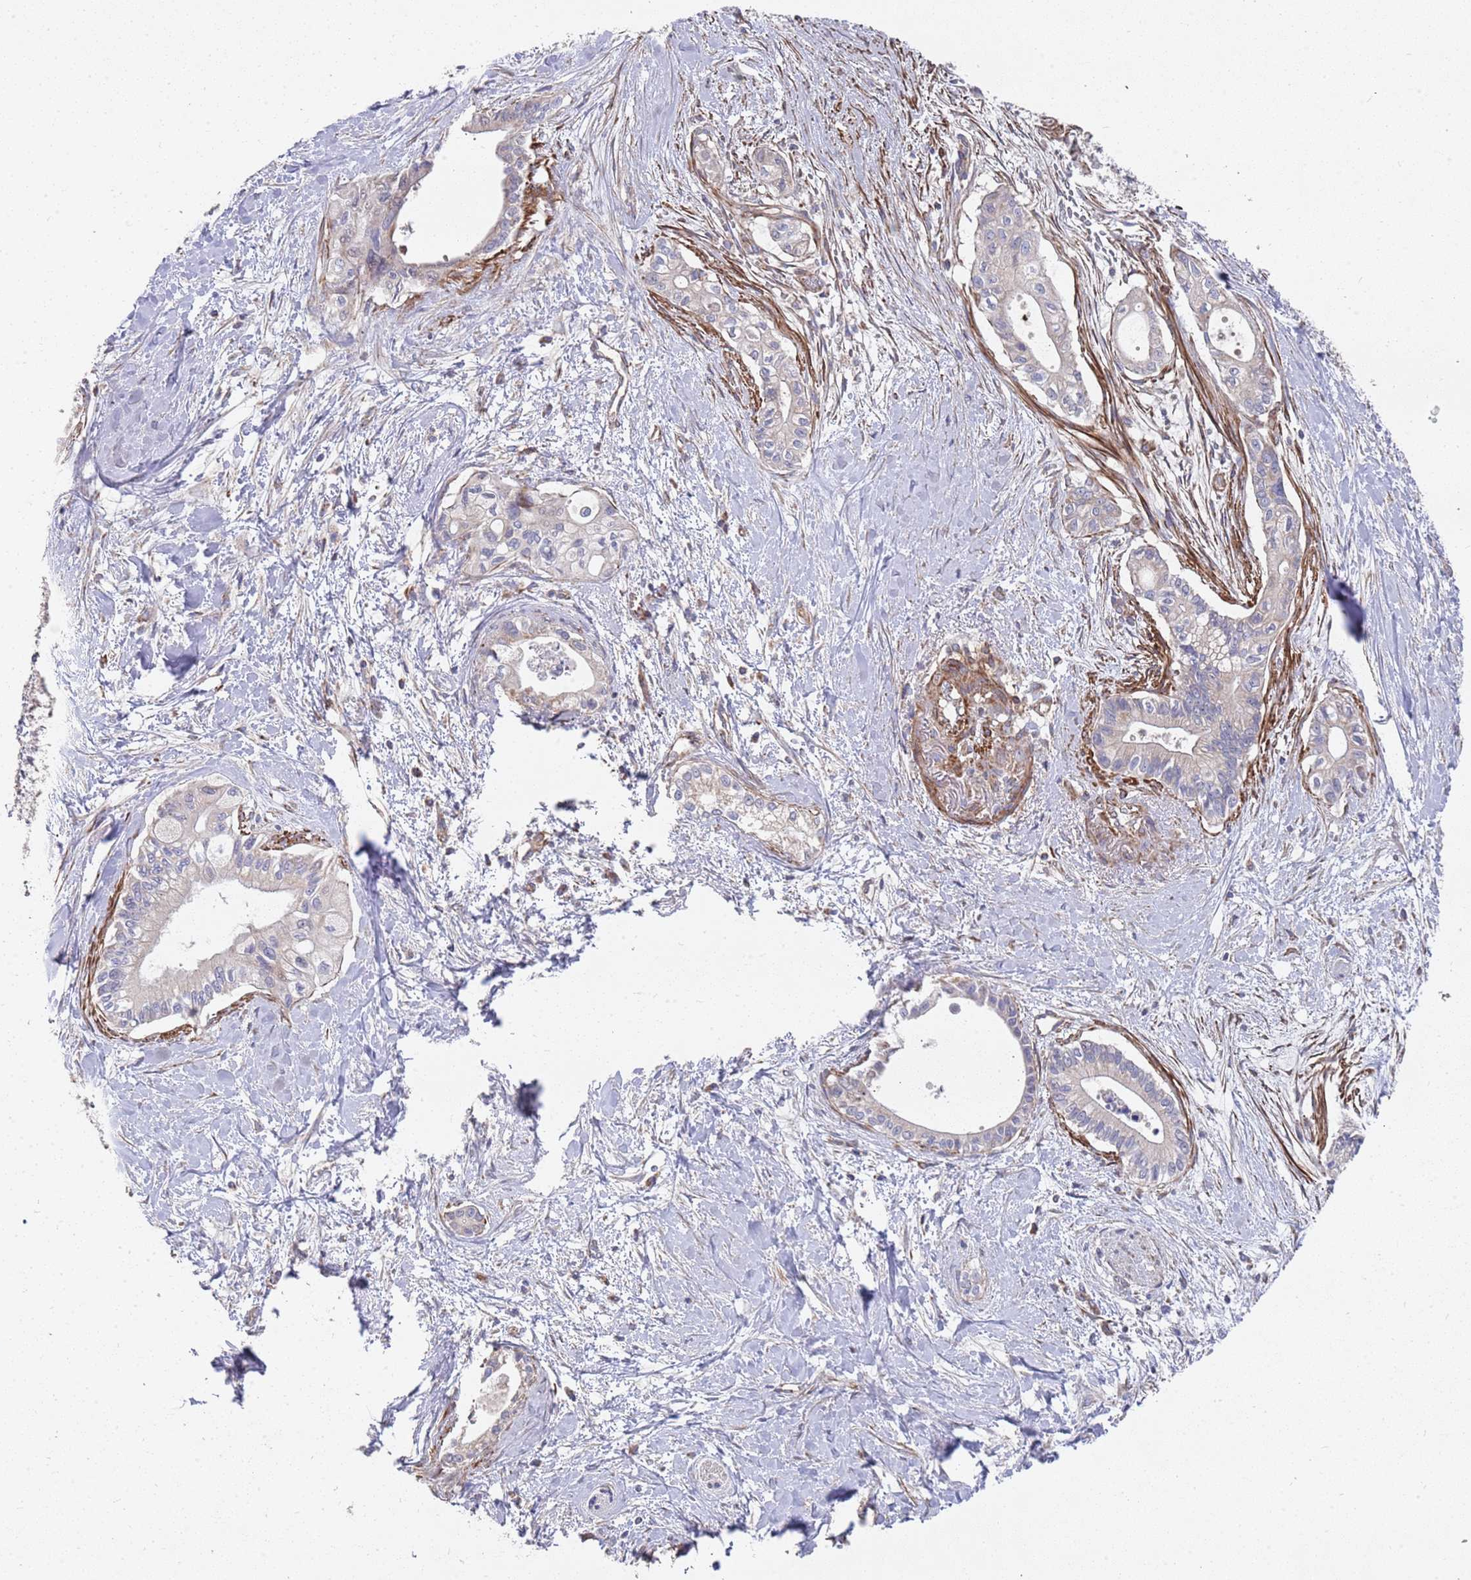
{"staining": {"intensity": "moderate", "quantity": "25%-75%", "location": "cytoplasmic/membranous"}, "tissue": "pancreatic cancer", "cell_type": "Tumor cells", "image_type": "cancer", "snomed": [{"axis": "morphology", "description": "Adenocarcinoma, NOS"}, {"axis": "topography", "description": "Pancreas"}], "caption": "Adenocarcinoma (pancreatic) tissue demonstrates moderate cytoplasmic/membranous expression in about 25%-75% of tumor cells, visualized by immunohistochemistry. The staining is performed using DAB brown chromogen to label protein expression. The nuclei are counter-stained blue using hematoxylin.", "gene": "WDFY3", "patient": {"sex": "male", "age": 78}}